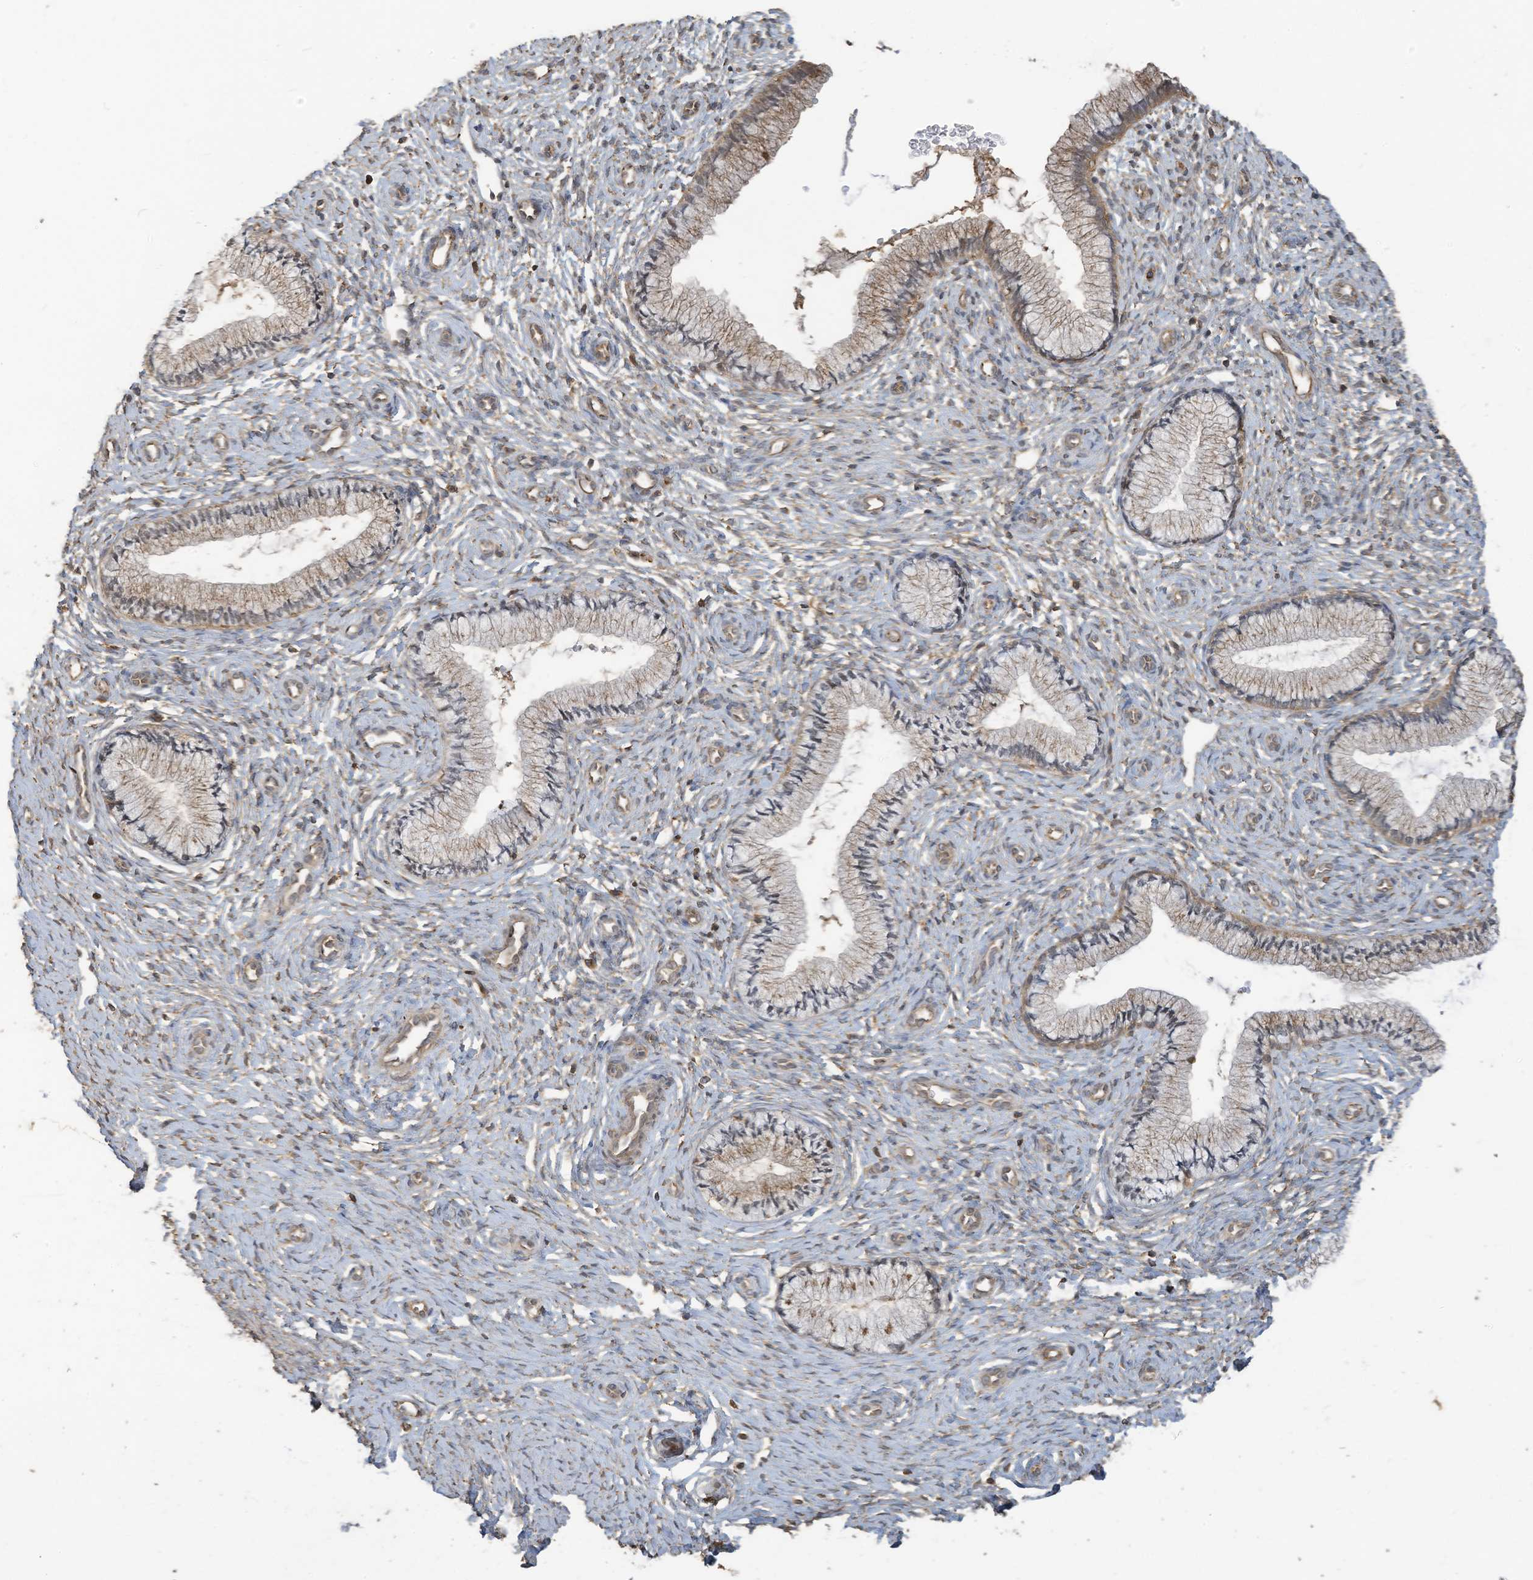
{"staining": {"intensity": "moderate", "quantity": "<25%", "location": "cytoplasmic/membranous"}, "tissue": "cervix", "cell_type": "Glandular cells", "image_type": "normal", "snomed": [{"axis": "morphology", "description": "Normal tissue, NOS"}, {"axis": "topography", "description": "Cervix"}], "caption": "Cervix stained for a protein (brown) reveals moderate cytoplasmic/membranous positive staining in about <25% of glandular cells.", "gene": "COX10", "patient": {"sex": "female", "age": 27}}